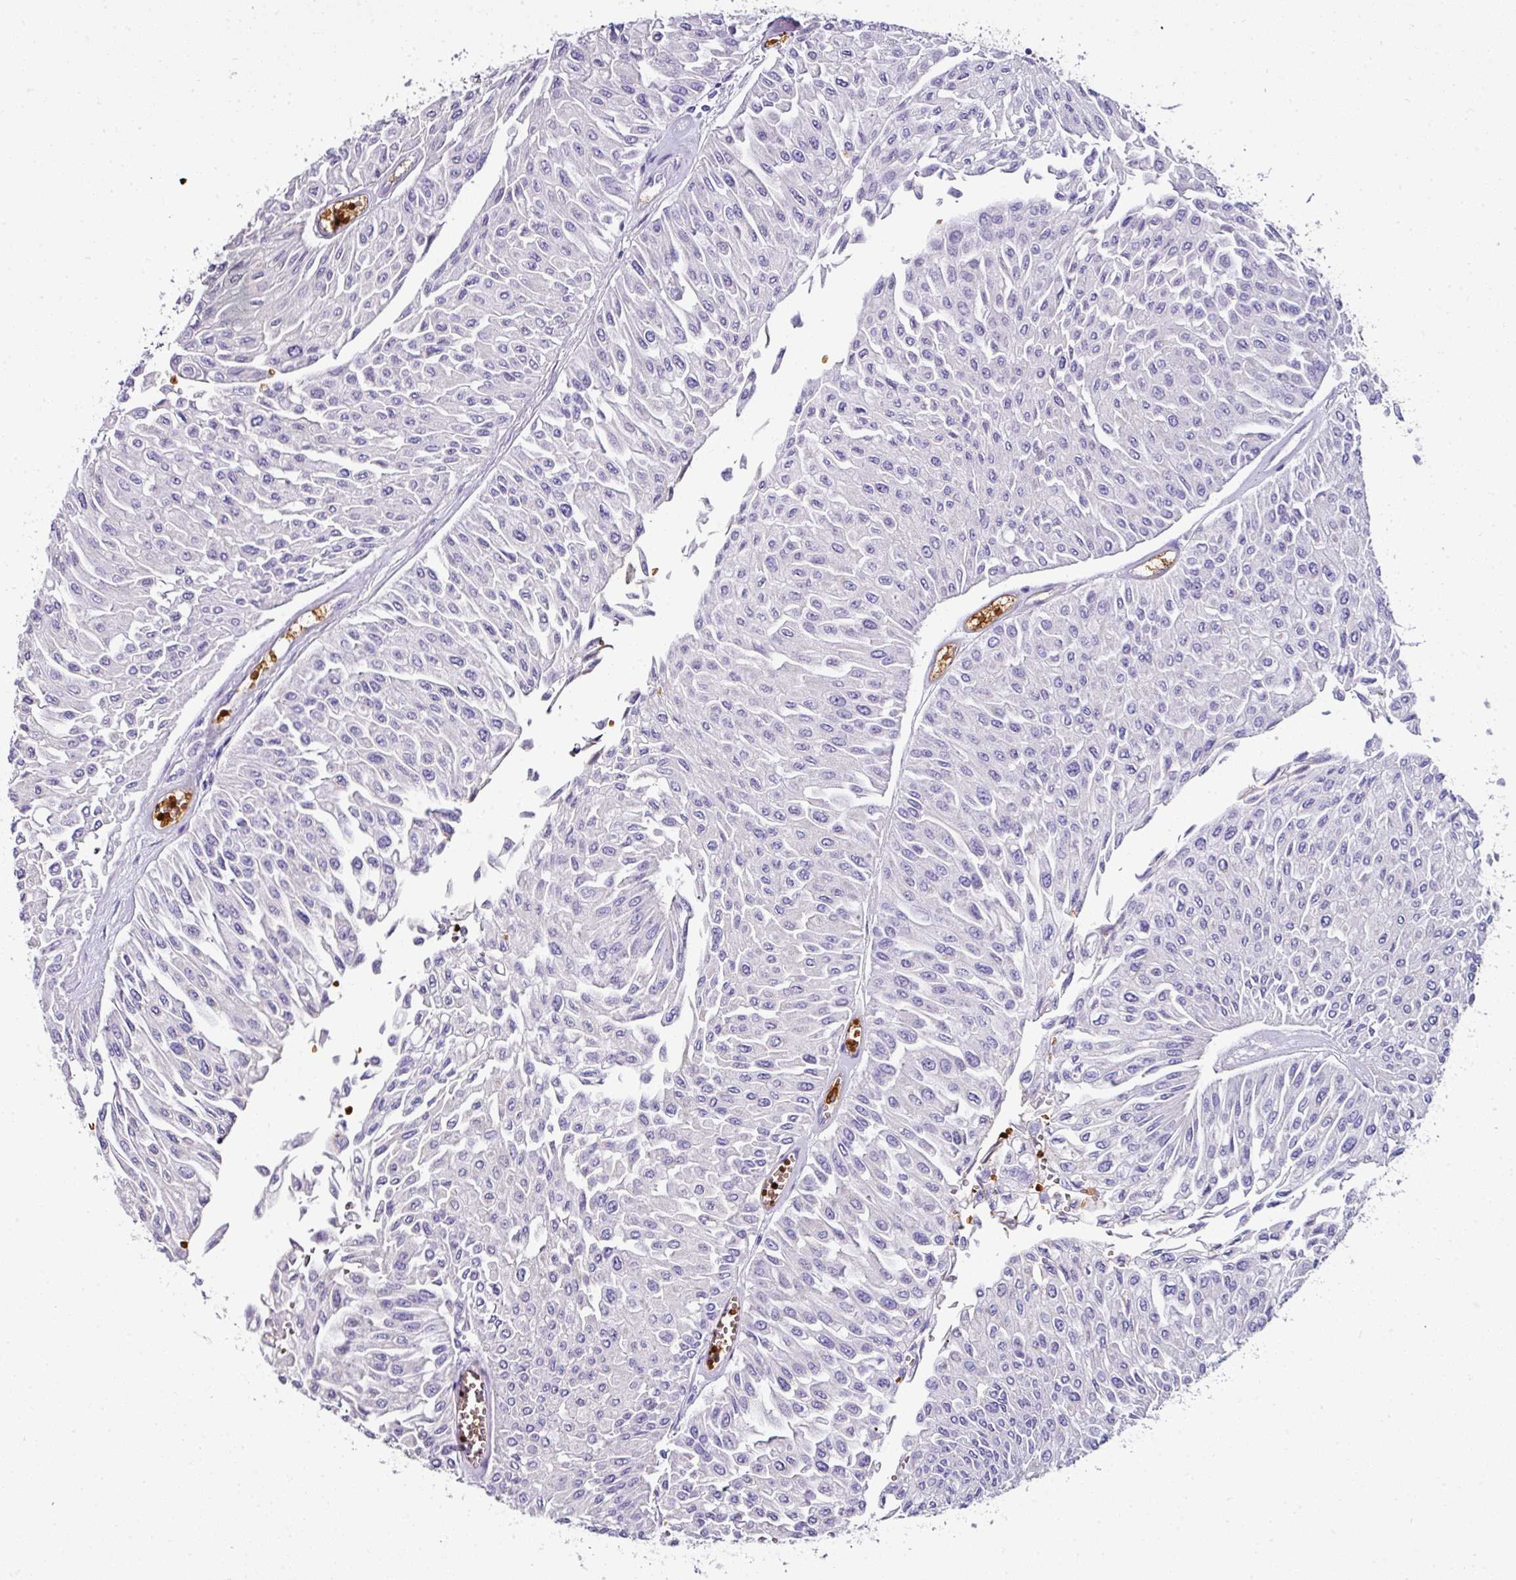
{"staining": {"intensity": "negative", "quantity": "none", "location": "none"}, "tissue": "urothelial cancer", "cell_type": "Tumor cells", "image_type": "cancer", "snomed": [{"axis": "morphology", "description": "Urothelial carcinoma, Low grade"}, {"axis": "topography", "description": "Urinary bladder"}], "caption": "Immunohistochemical staining of urothelial cancer displays no significant positivity in tumor cells.", "gene": "NAPSA", "patient": {"sex": "male", "age": 67}}